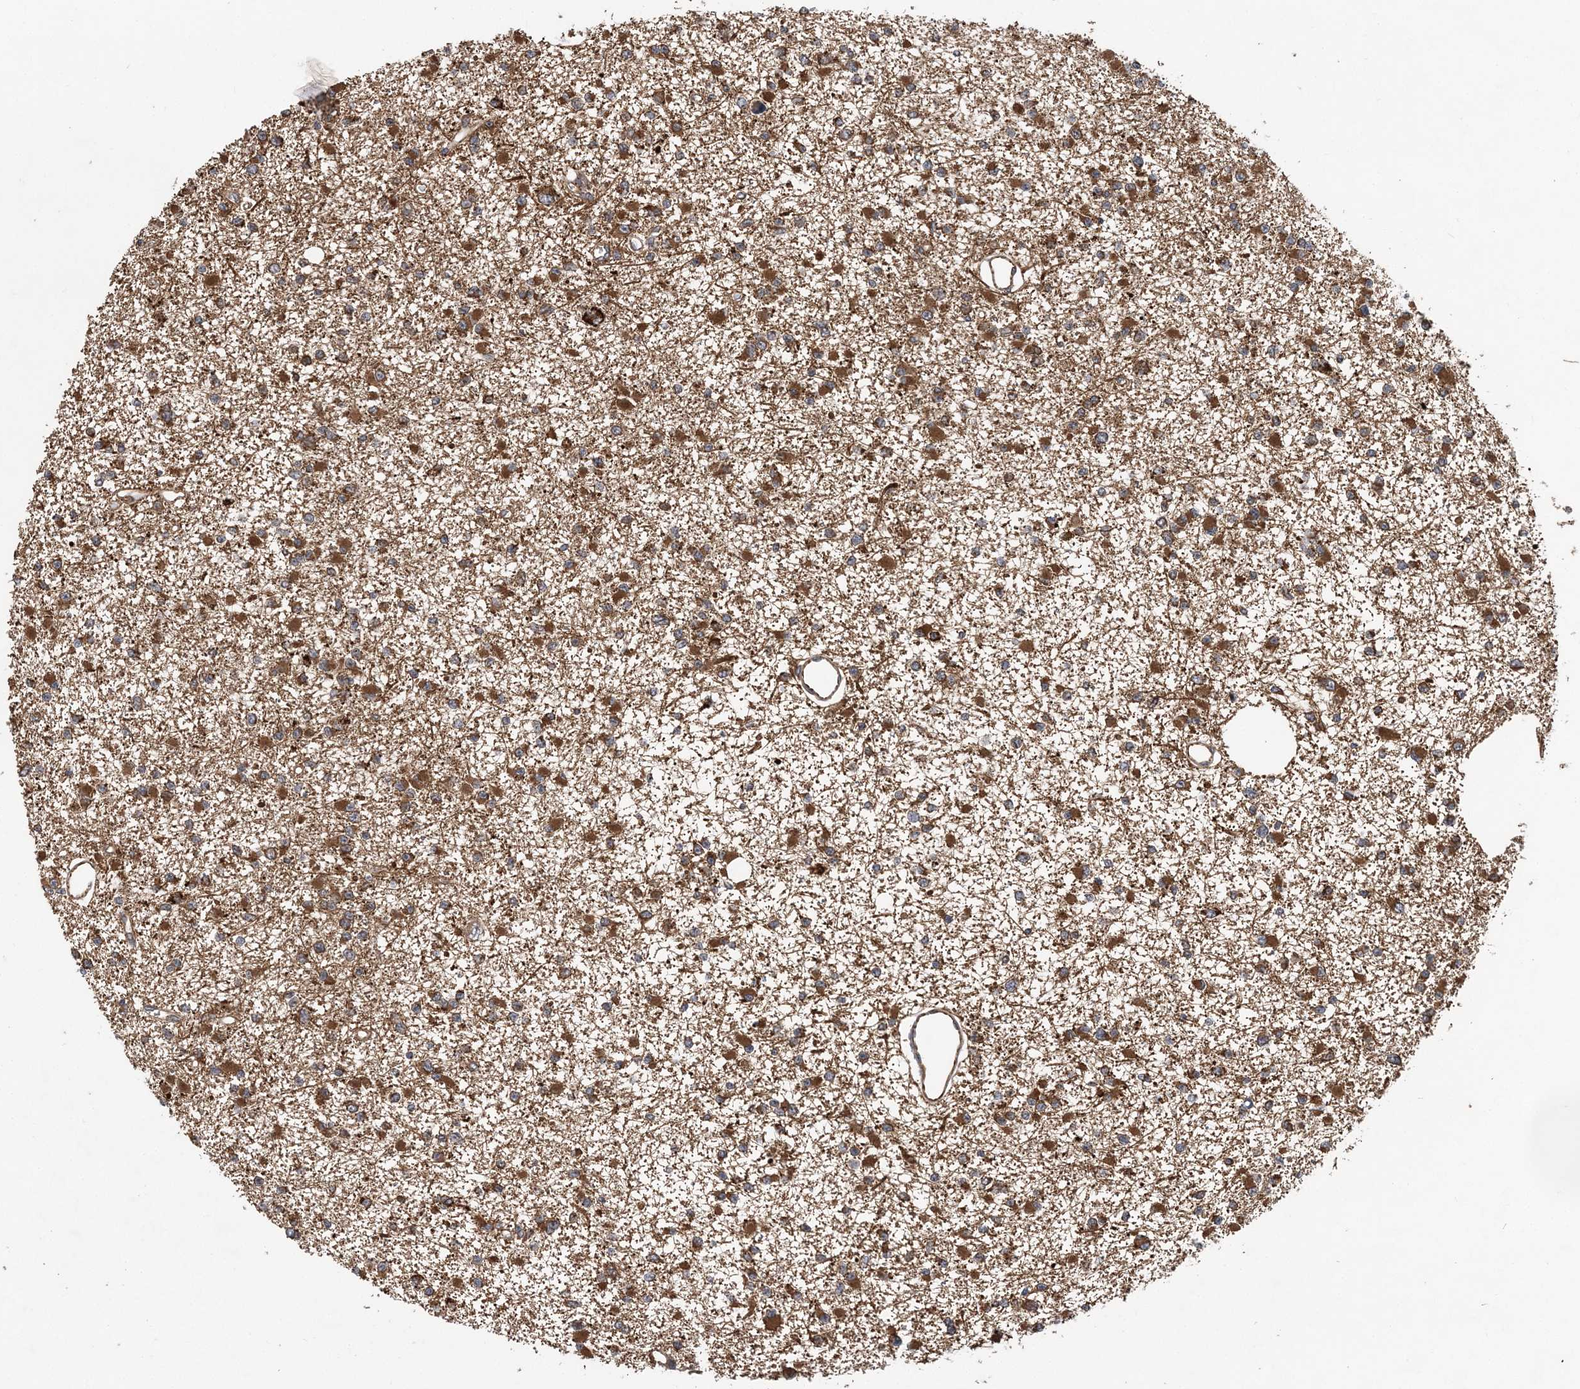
{"staining": {"intensity": "moderate", "quantity": ">75%", "location": "cytoplasmic/membranous"}, "tissue": "glioma", "cell_type": "Tumor cells", "image_type": "cancer", "snomed": [{"axis": "morphology", "description": "Glioma, malignant, Low grade"}, {"axis": "topography", "description": "Brain"}], "caption": "Immunohistochemistry (IHC) histopathology image of neoplastic tissue: malignant glioma (low-grade) stained using immunohistochemistry demonstrates medium levels of moderate protein expression localized specifically in the cytoplasmic/membranous of tumor cells, appearing as a cytoplasmic/membranous brown color.", "gene": "ATG3", "patient": {"sex": "female", "age": 22}}